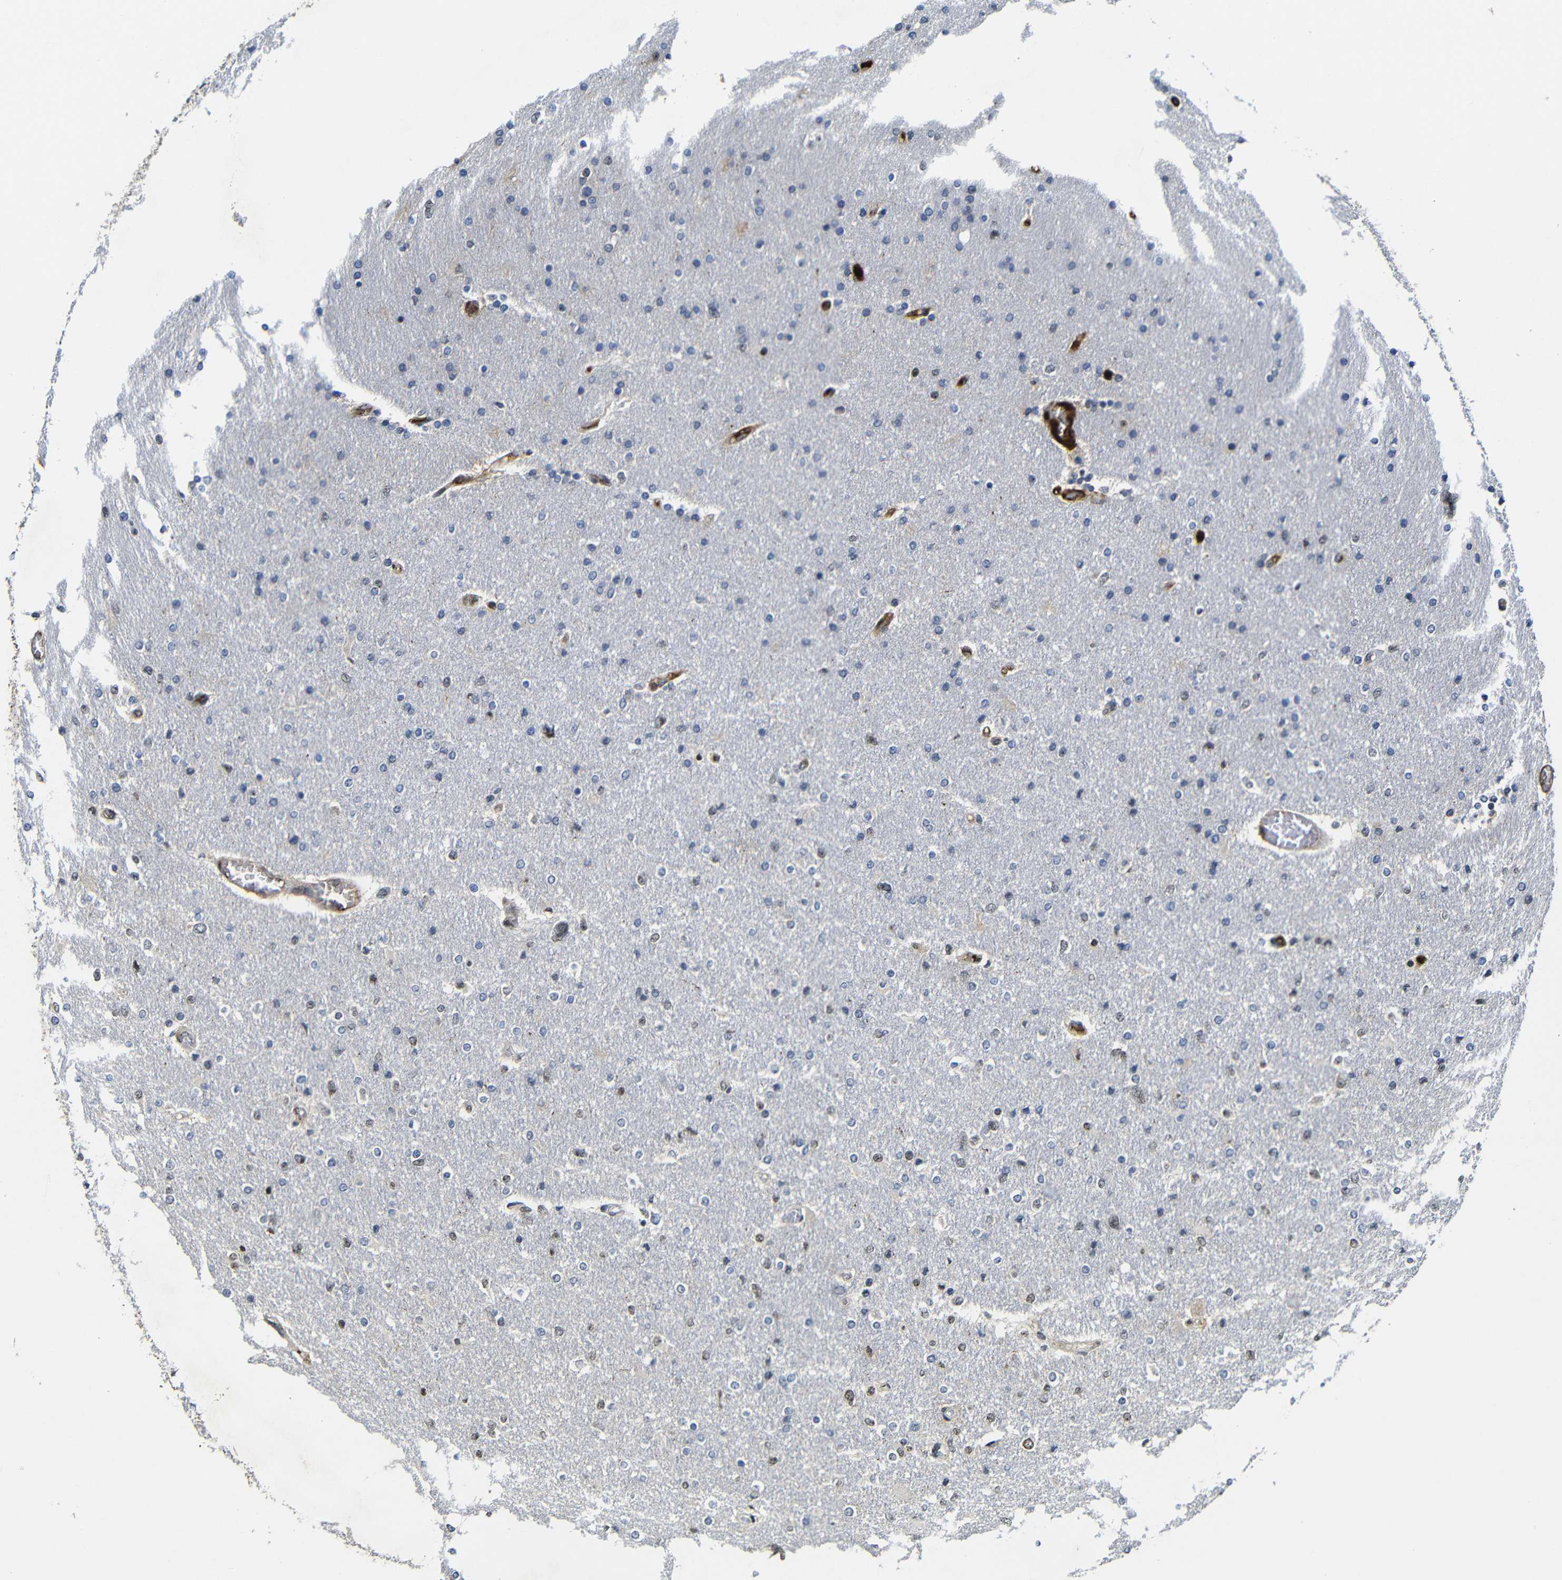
{"staining": {"intensity": "moderate", "quantity": "<25%", "location": "cytoplasmic/membranous"}, "tissue": "glioma", "cell_type": "Tumor cells", "image_type": "cancer", "snomed": [{"axis": "morphology", "description": "Glioma, malignant, High grade"}, {"axis": "topography", "description": "Cerebral cortex"}], "caption": "High-power microscopy captured an immunohistochemistry (IHC) histopathology image of malignant high-grade glioma, revealing moderate cytoplasmic/membranous staining in about <25% of tumor cells. (DAB IHC with brightfield microscopy, high magnification).", "gene": "MYC", "patient": {"sex": "female", "age": 36}}